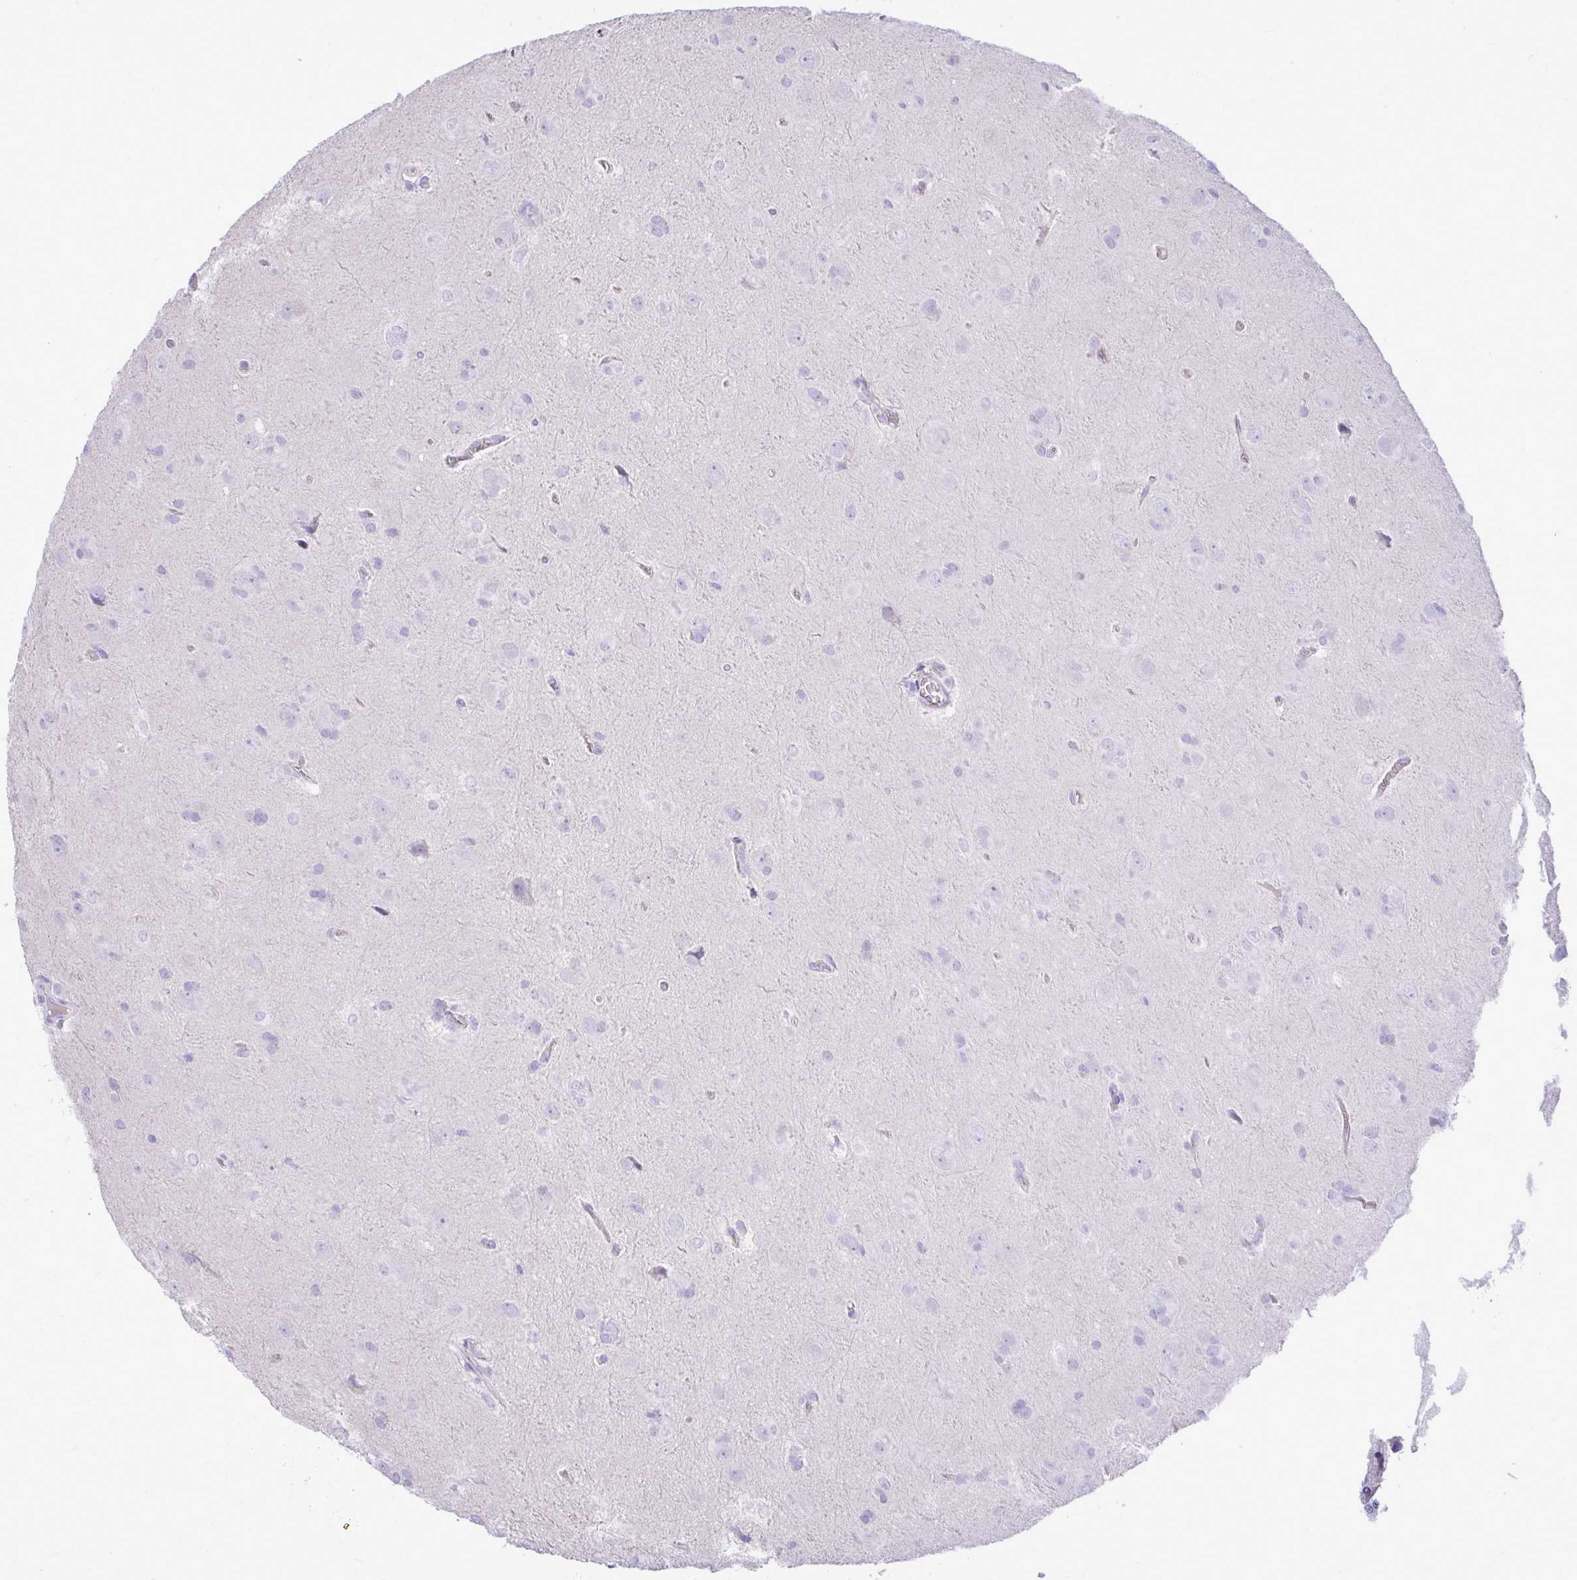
{"staining": {"intensity": "negative", "quantity": "none", "location": "none"}, "tissue": "glioma", "cell_type": "Tumor cells", "image_type": "cancer", "snomed": [{"axis": "morphology", "description": "Glioma, malignant, Low grade"}, {"axis": "topography", "description": "Brain"}], "caption": "Glioma was stained to show a protein in brown. There is no significant staining in tumor cells.", "gene": "HRG", "patient": {"sex": "male", "age": 58}}